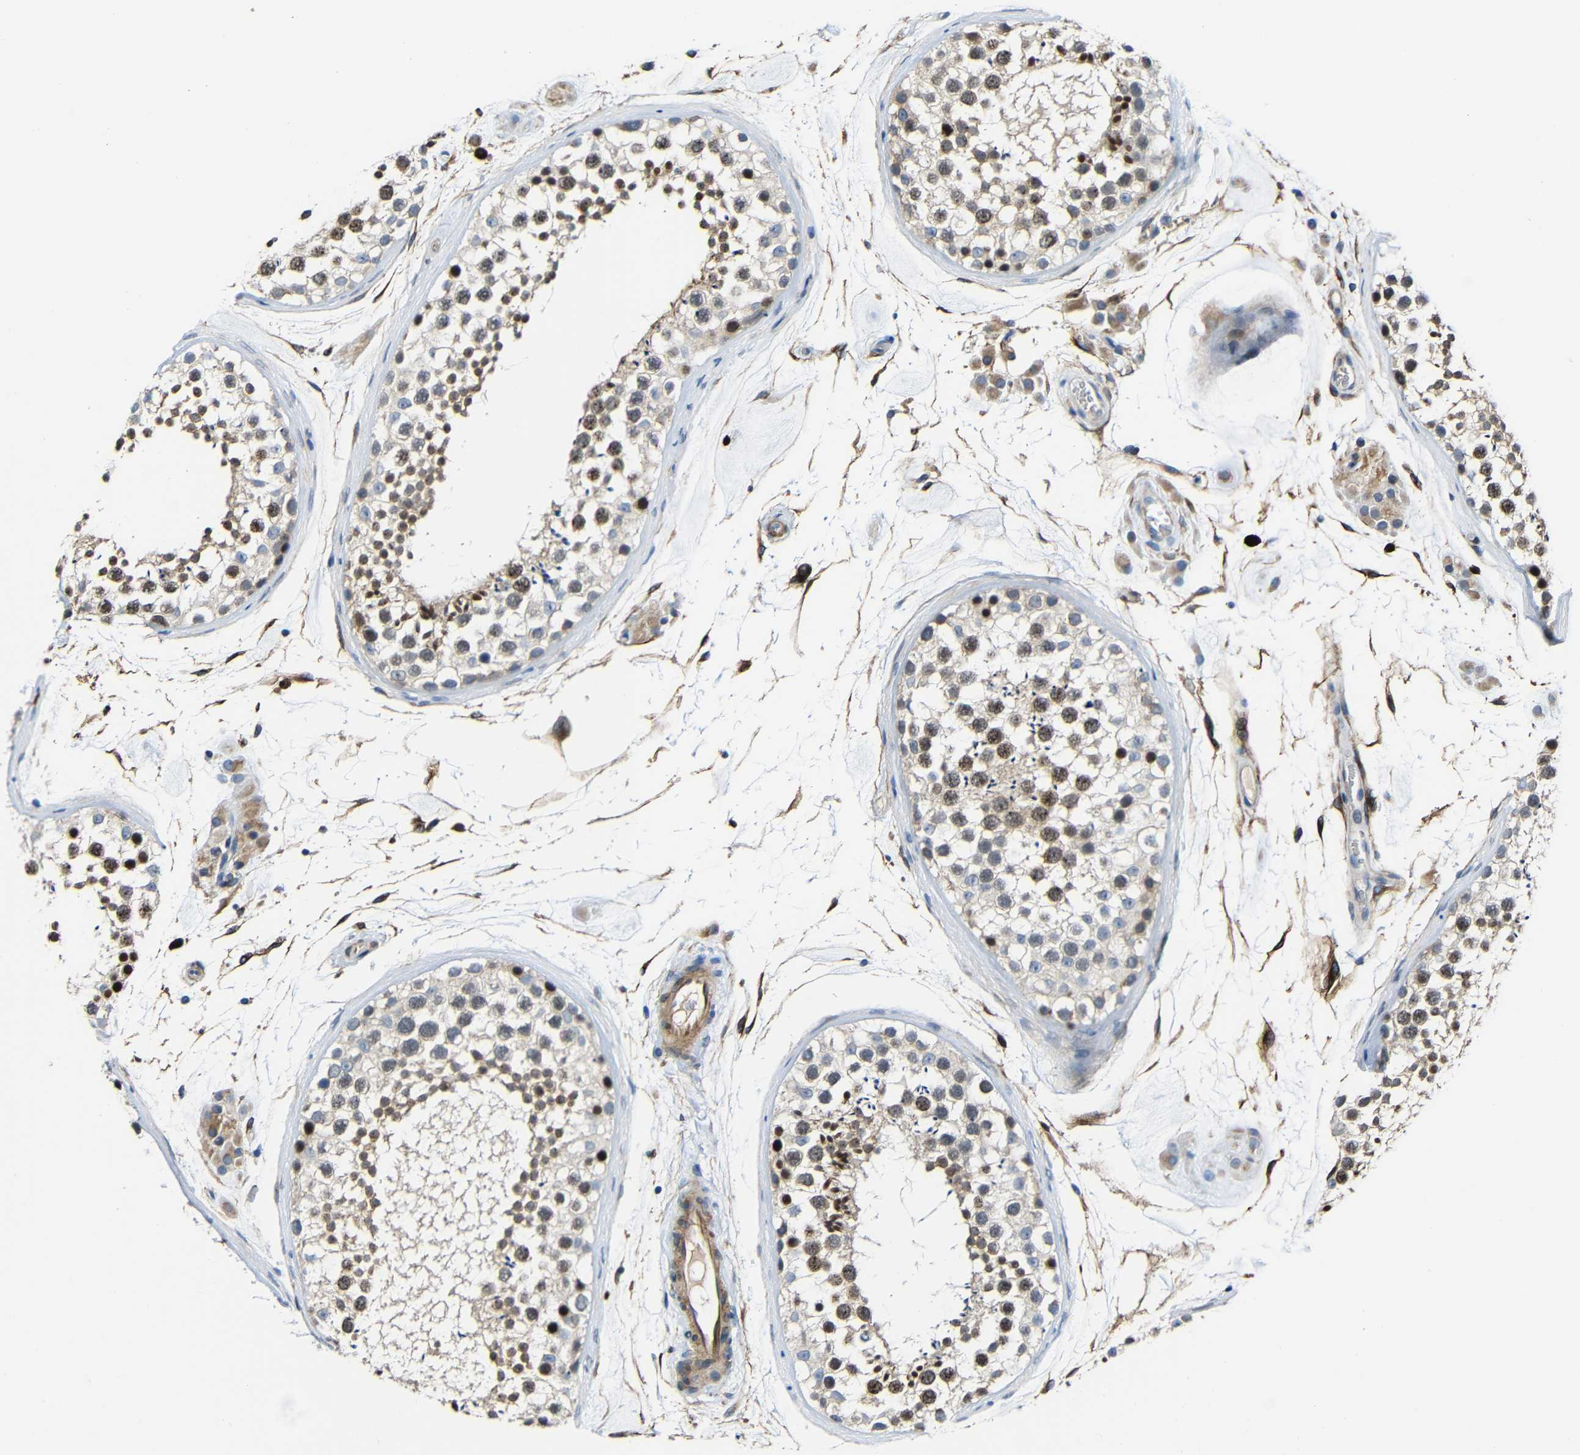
{"staining": {"intensity": "weak", "quantity": "25%-75%", "location": "cytoplasmic/membranous,nuclear"}, "tissue": "testis", "cell_type": "Cells in seminiferous ducts", "image_type": "normal", "snomed": [{"axis": "morphology", "description": "Normal tissue, NOS"}, {"axis": "topography", "description": "Testis"}], "caption": "Human testis stained for a protein (brown) exhibits weak cytoplasmic/membranous,nuclear positive positivity in about 25%-75% of cells in seminiferous ducts.", "gene": "DCLK1", "patient": {"sex": "male", "age": 46}}